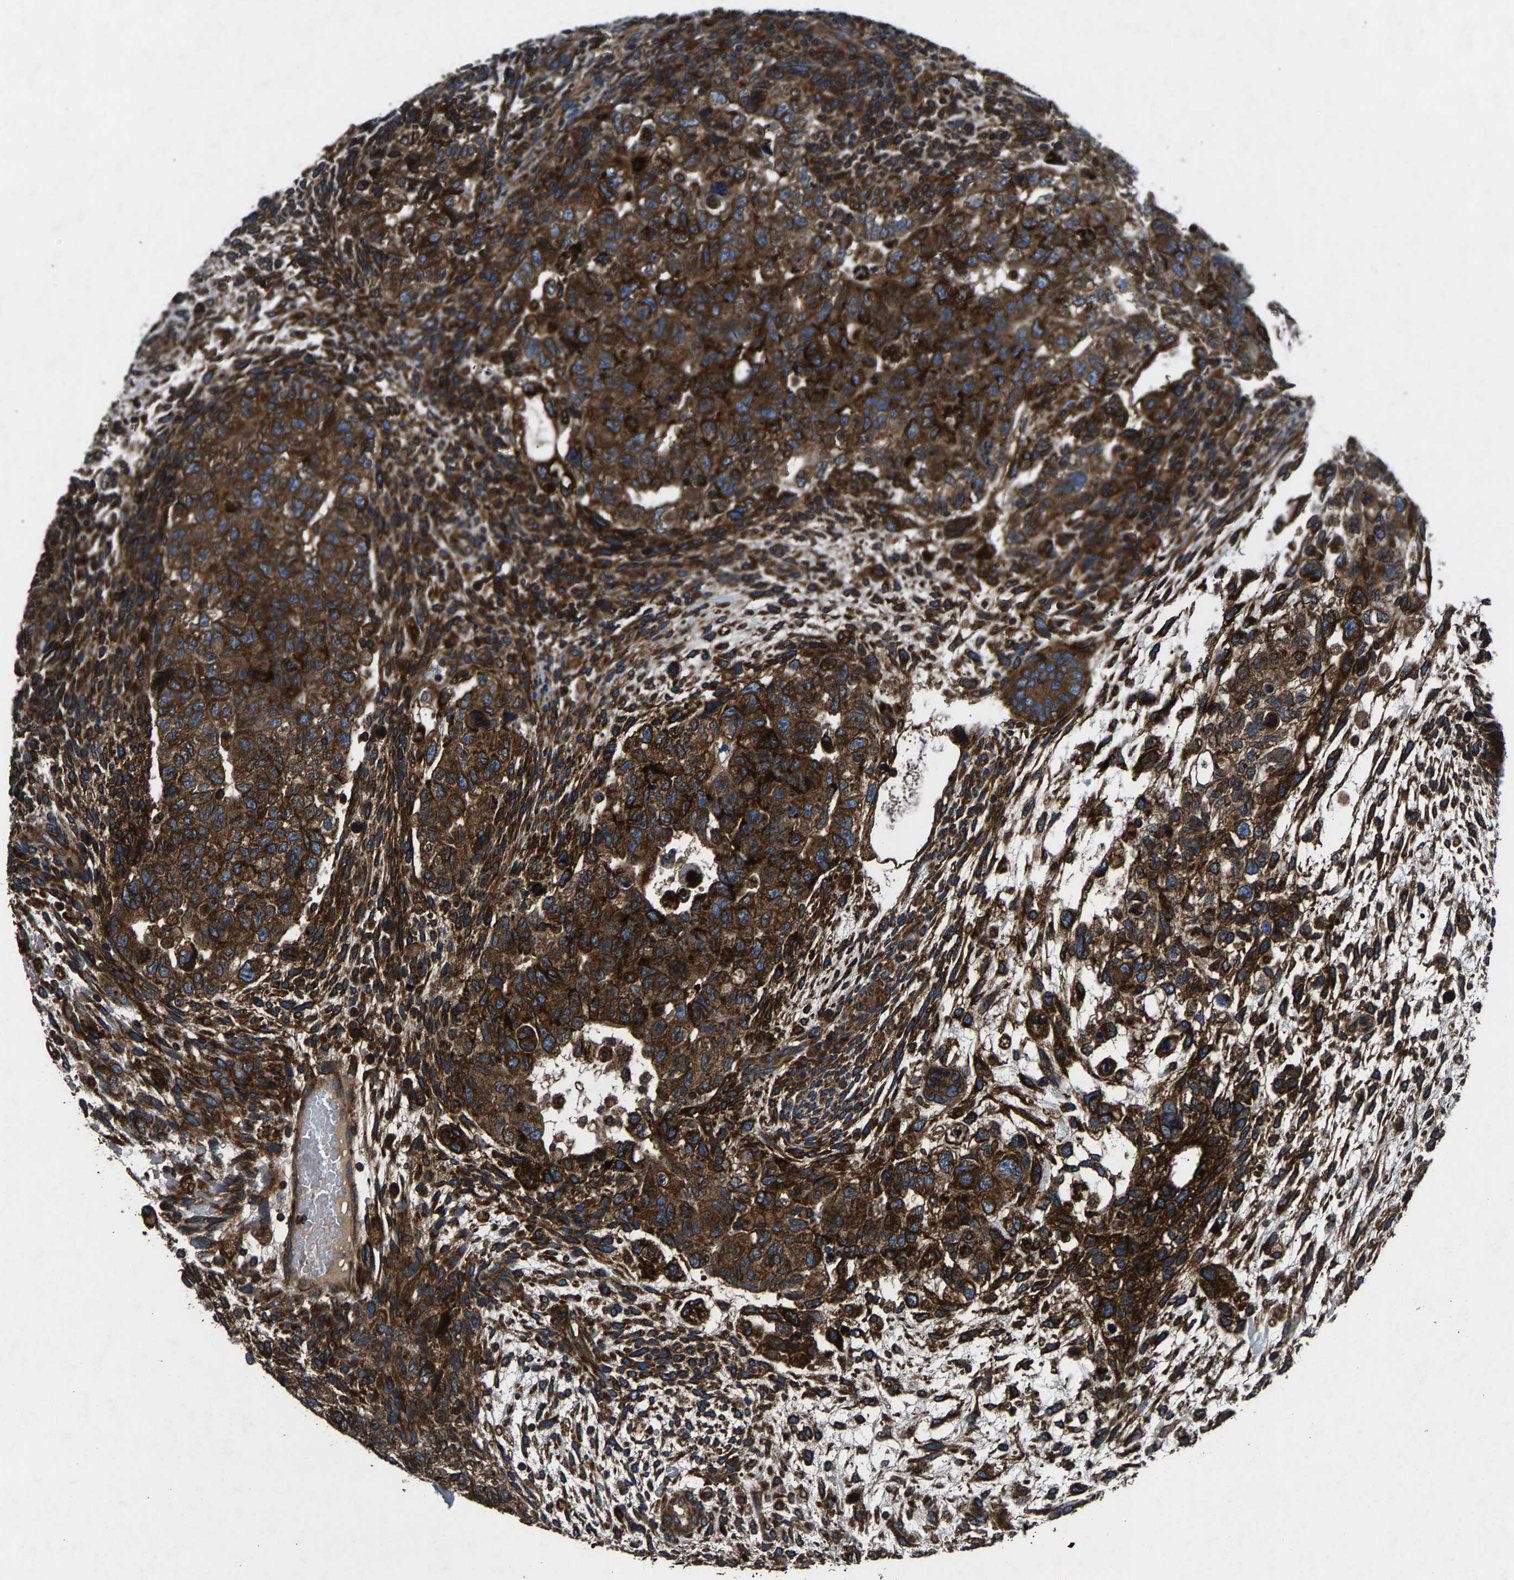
{"staining": {"intensity": "strong", "quantity": ">75%", "location": "cytoplasmic/membranous"}, "tissue": "testis cancer", "cell_type": "Tumor cells", "image_type": "cancer", "snomed": [{"axis": "morphology", "description": "Carcinoma, Embryonal, NOS"}, {"axis": "topography", "description": "Testis"}], "caption": "Protein staining by immunohistochemistry exhibits strong cytoplasmic/membranous expression in about >75% of tumor cells in testis embryonal carcinoma.", "gene": "LPCAT1", "patient": {"sex": "male", "age": 36}}